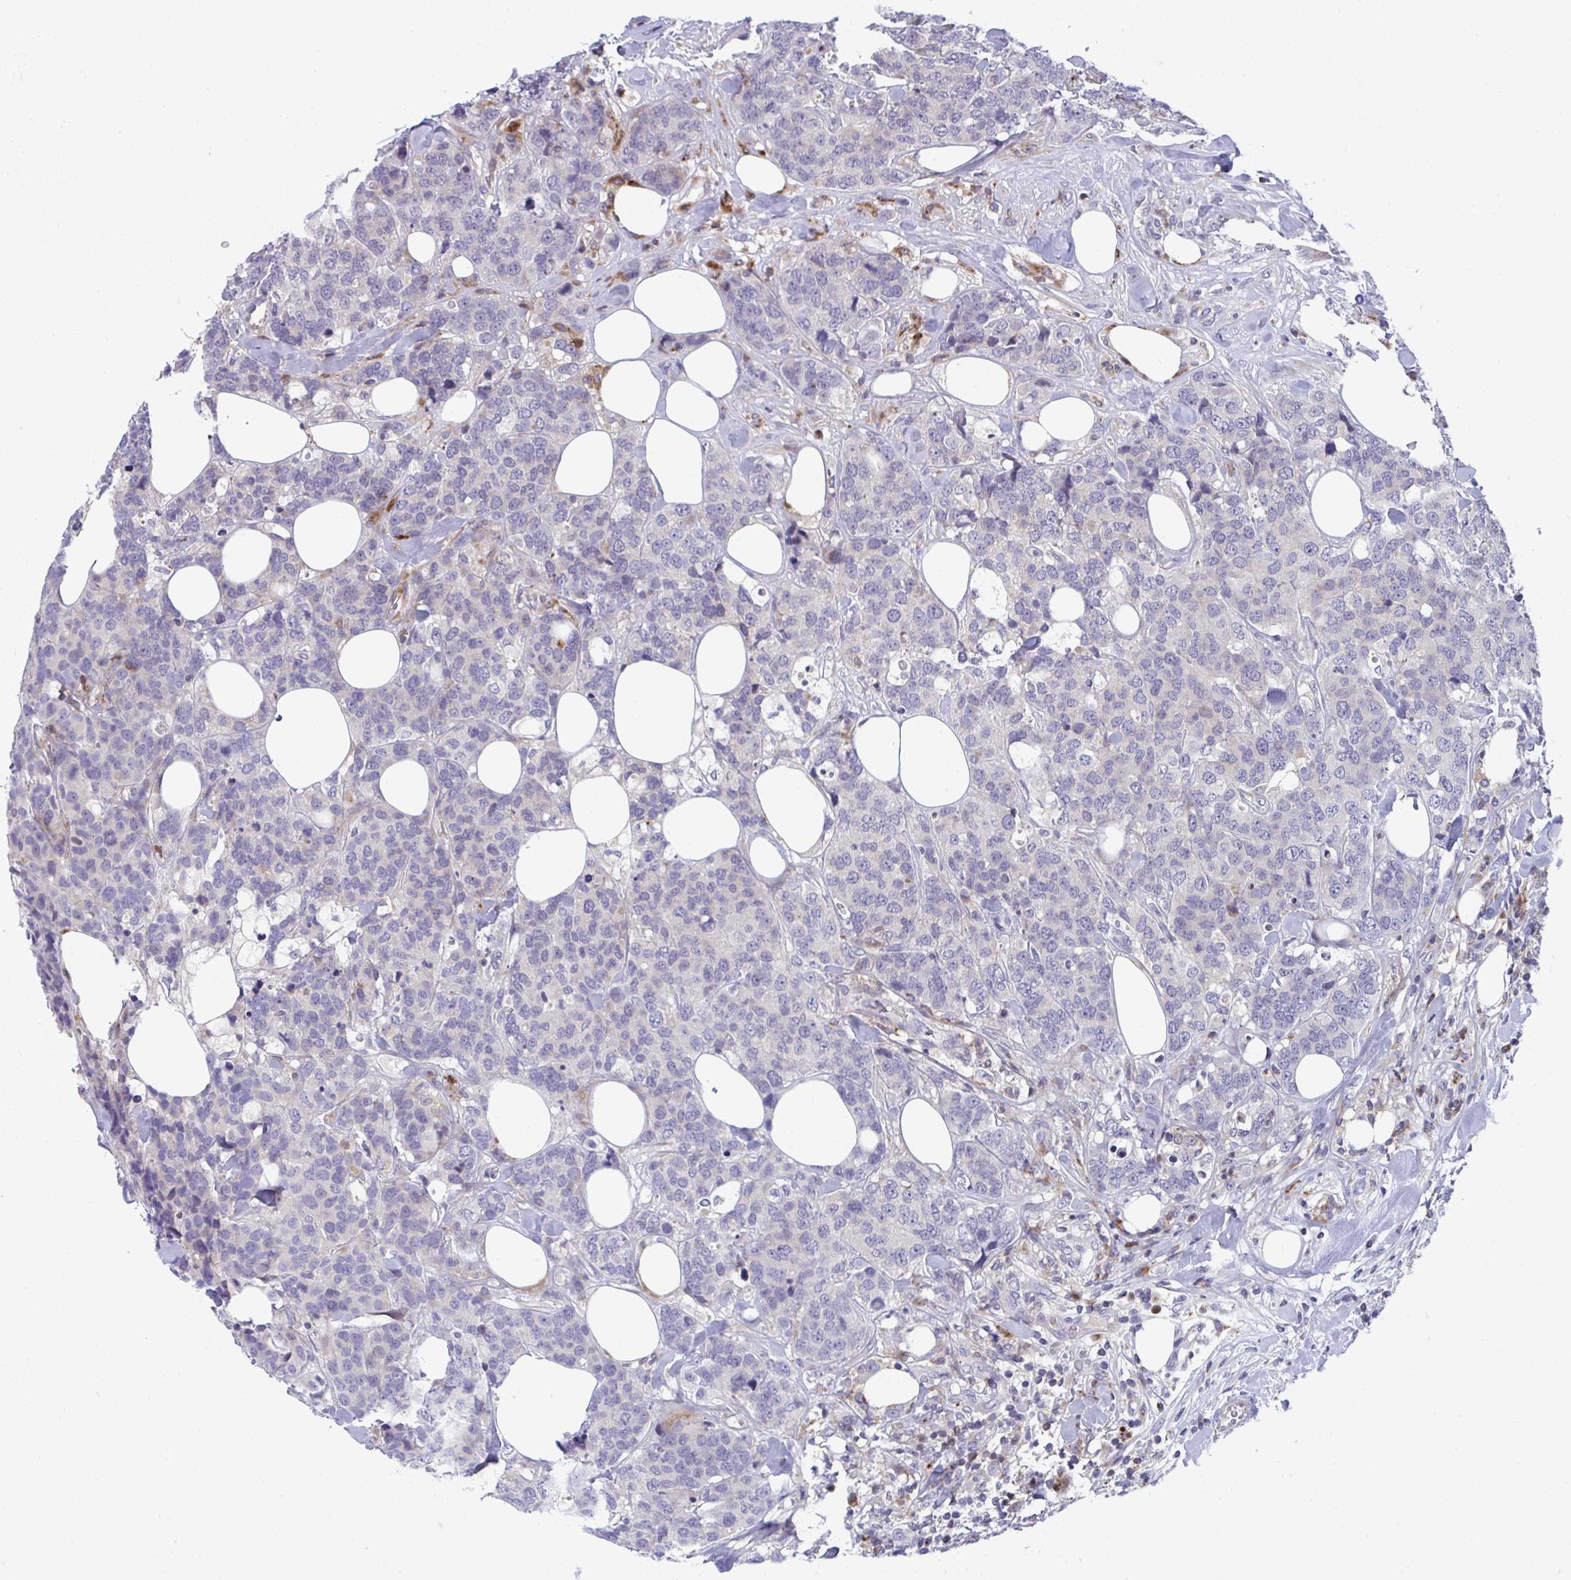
{"staining": {"intensity": "negative", "quantity": "none", "location": "none"}, "tissue": "breast cancer", "cell_type": "Tumor cells", "image_type": "cancer", "snomed": [{"axis": "morphology", "description": "Lobular carcinoma"}, {"axis": "topography", "description": "Breast"}], "caption": "This is an IHC image of breast cancer (lobular carcinoma). There is no staining in tumor cells.", "gene": "AOC2", "patient": {"sex": "female", "age": 59}}